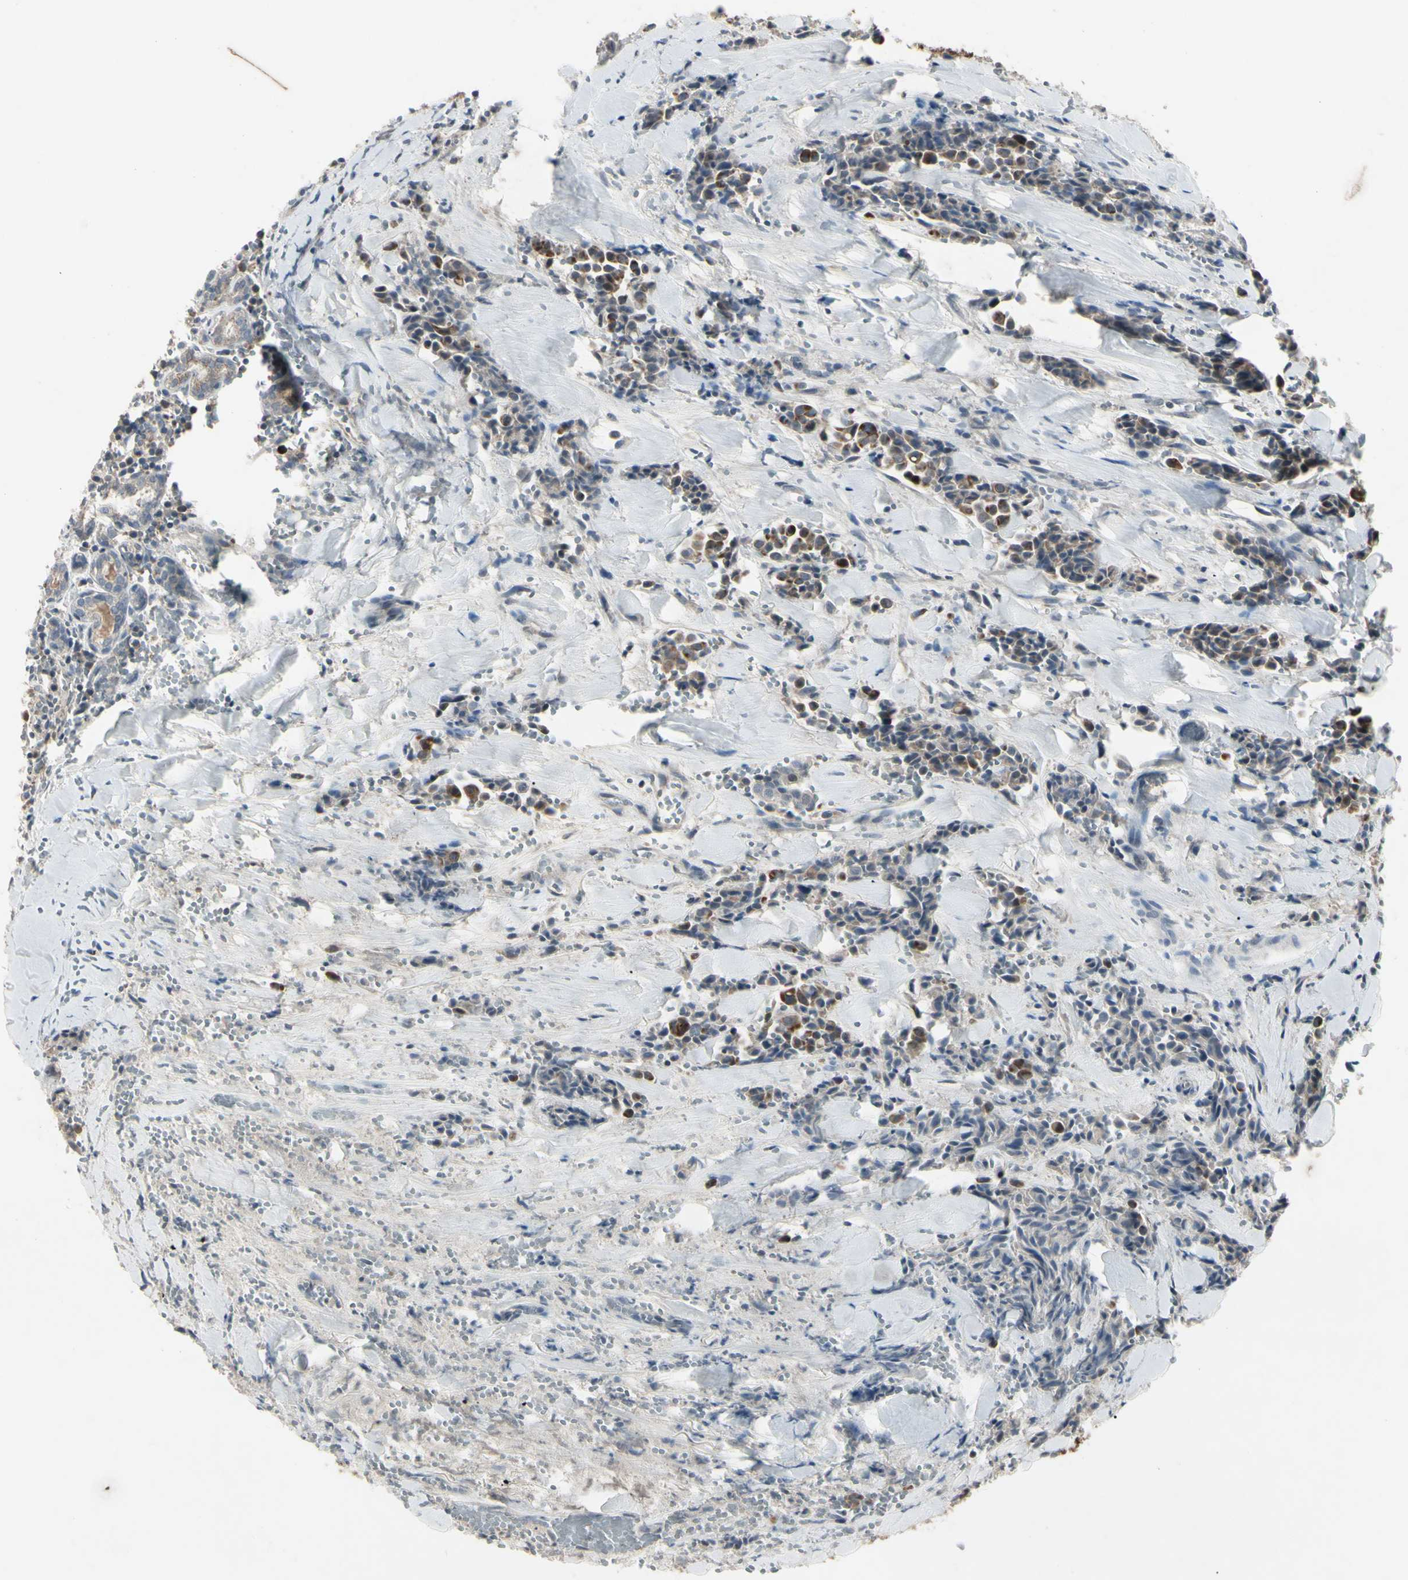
{"staining": {"intensity": "weak", "quantity": ">75%", "location": "cytoplasmic/membranous"}, "tissue": "head and neck cancer", "cell_type": "Tumor cells", "image_type": "cancer", "snomed": [{"axis": "morphology", "description": "Adenocarcinoma, NOS"}, {"axis": "topography", "description": "Salivary gland"}, {"axis": "topography", "description": "Head-Neck"}], "caption": "Adenocarcinoma (head and neck) stained with IHC shows weak cytoplasmic/membranous positivity in approximately >75% of tumor cells.", "gene": "PIAS4", "patient": {"sex": "female", "age": 59}}